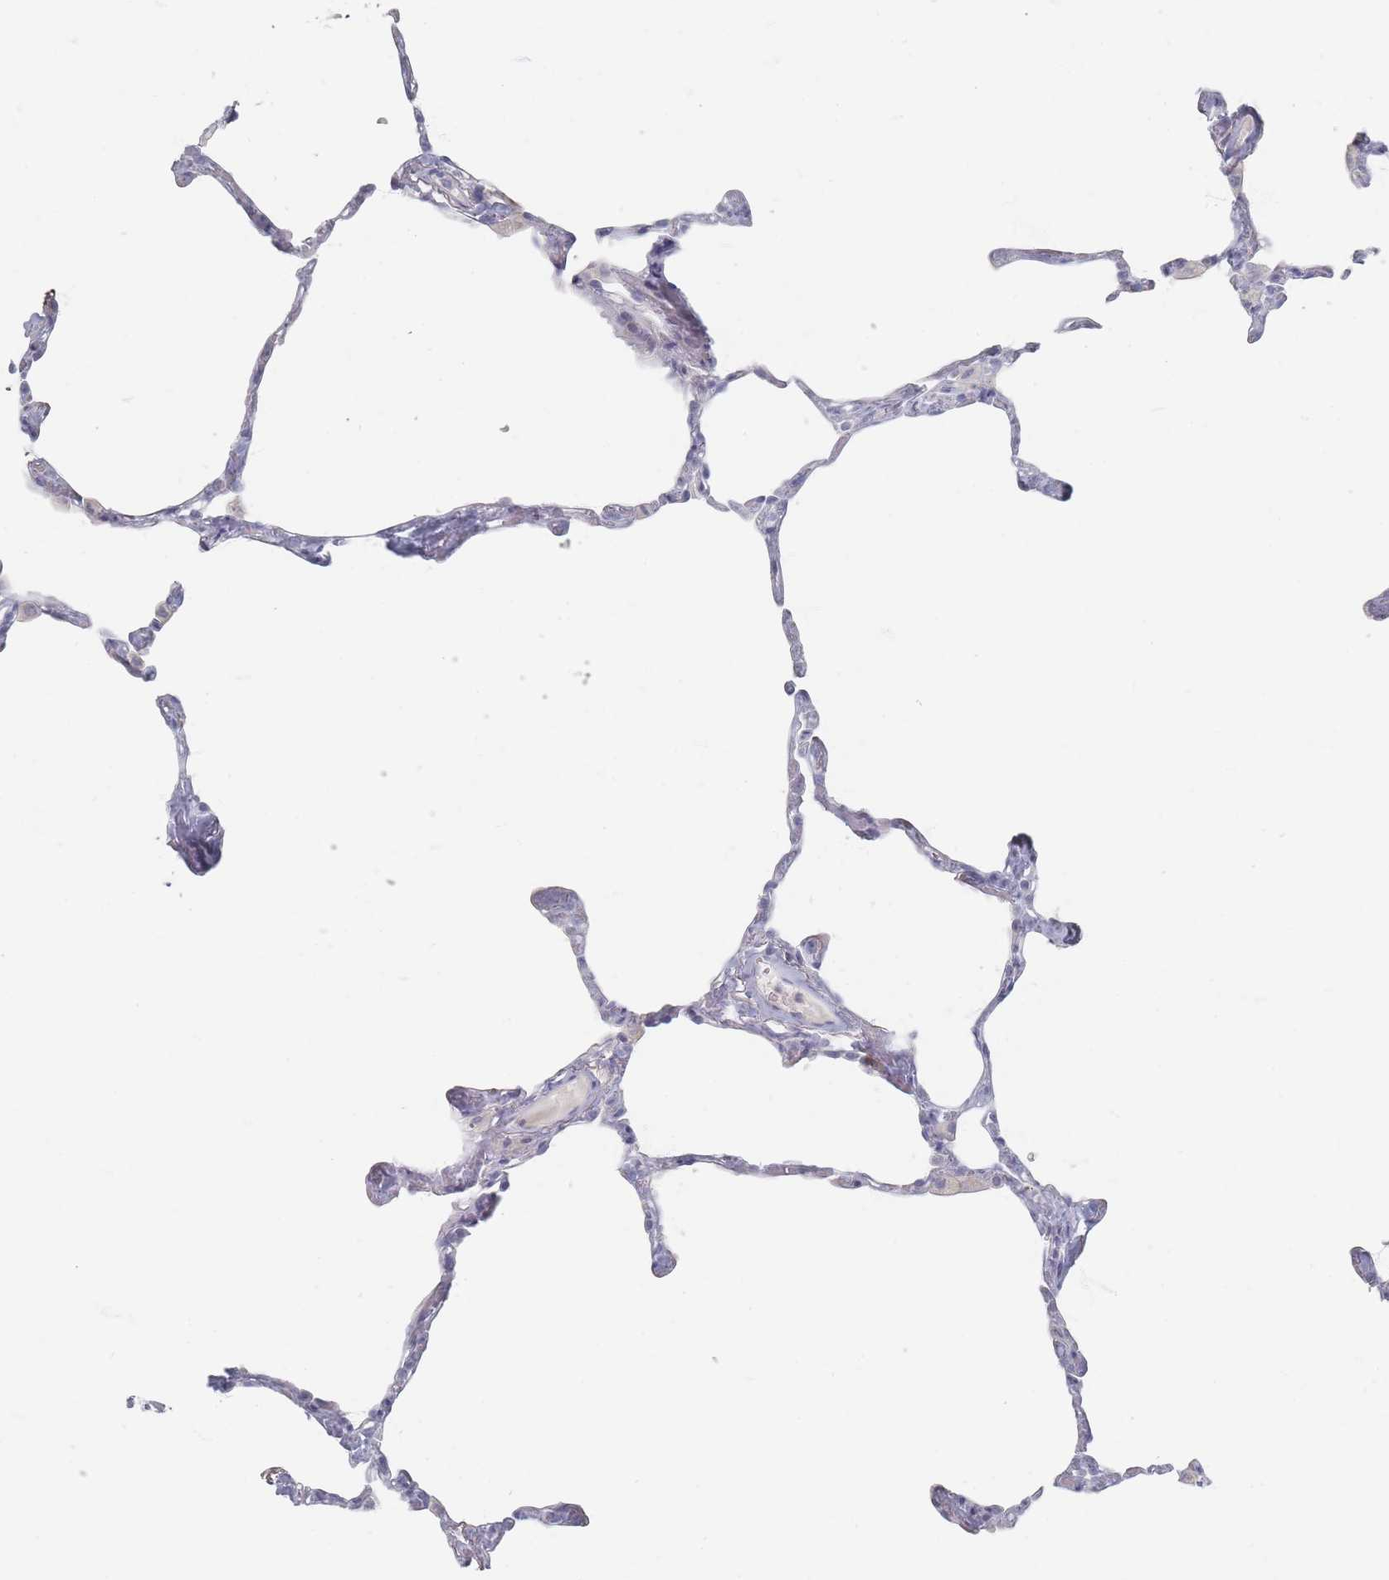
{"staining": {"intensity": "negative", "quantity": "none", "location": "none"}, "tissue": "lung", "cell_type": "Alveolar cells", "image_type": "normal", "snomed": [{"axis": "morphology", "description": "Normal tissue, NOS"}, {"axis": "topography", "description": "Lung"}], "caption": "IHC image of normal lung stained for a protein (brown), which reveals no expression in alveolar cells.", "gene": "CD37", "patient": {"sex": "male", "age": 65}}